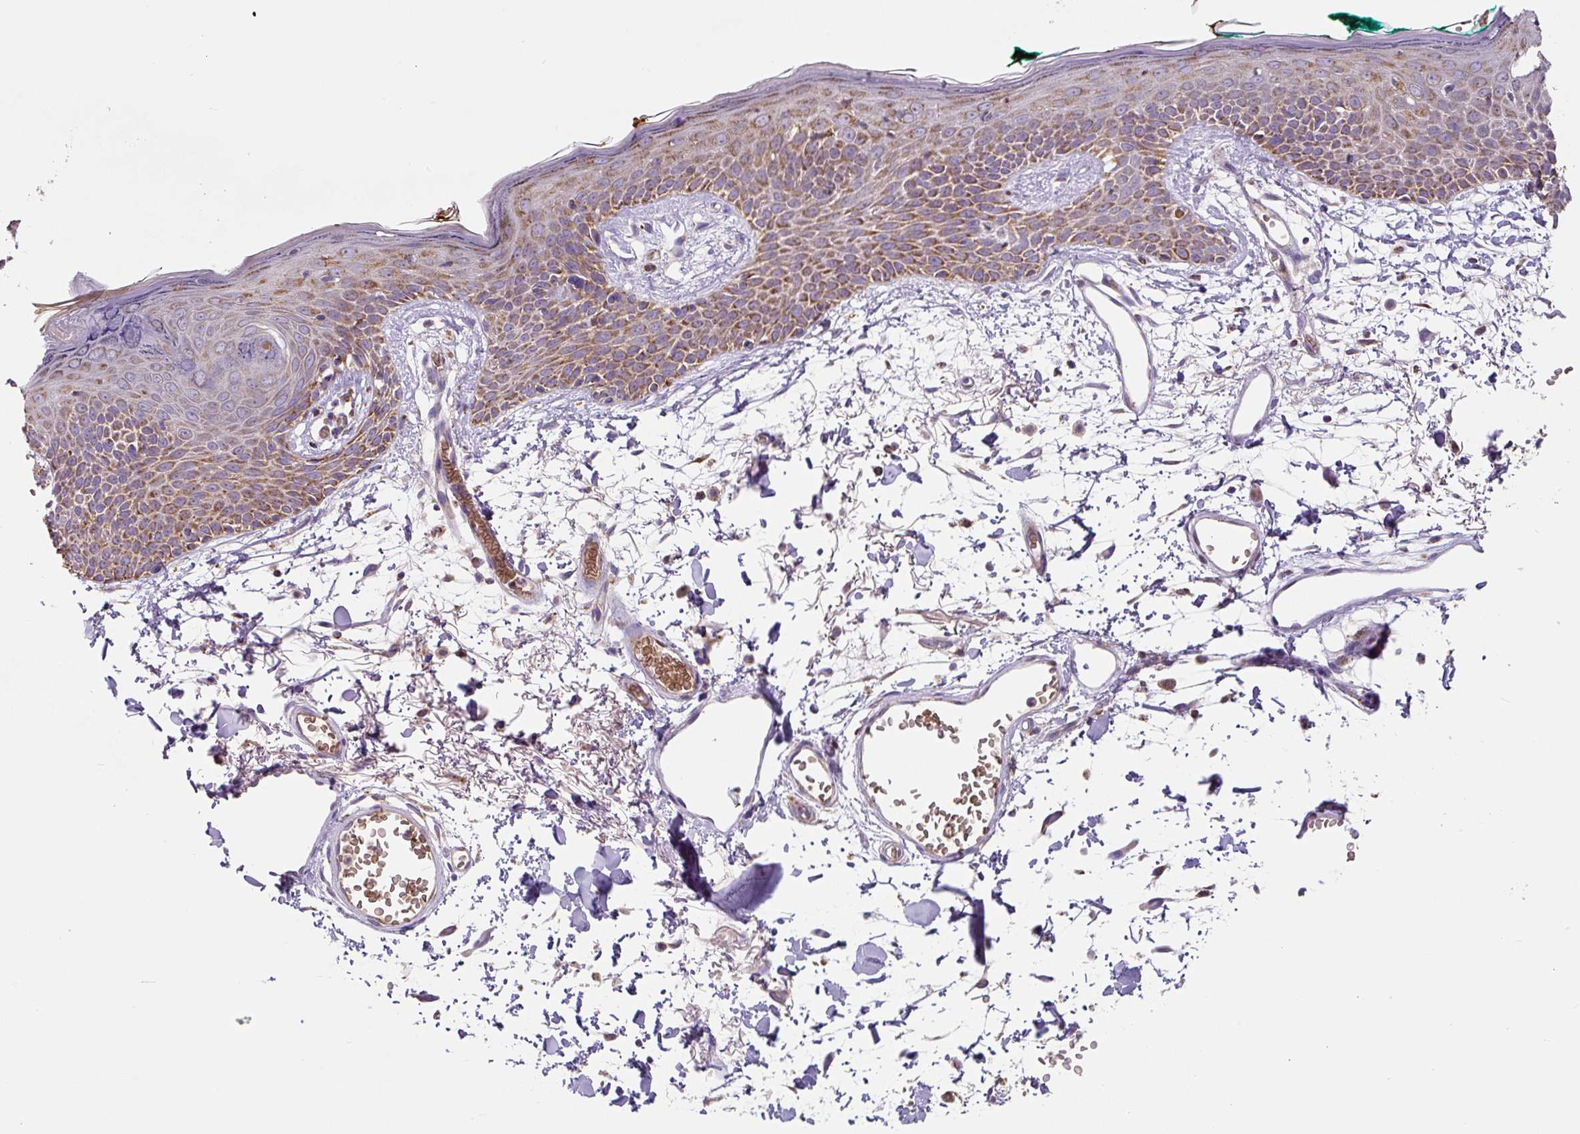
{"staining": {"intensity": "moderate", "quantity": ">75%", "location": "cytoplasmic/membranous"}, "tissue": "skin", "cell_type": "Fibroblasts", "image_type": "normal", "snomed": [{"axis": "morphology", "description": "Normal tissue, NOS"}, {"axis": "topography", "description": "Skin"}], "caption": "Skin stained with DAB immunohistochemistry exhibits medium levels of moderate cytoplasmic/membranous positivity in approximately >75% of fibroblasts.", "gene": "MT", "patient": {"sex": "male", "age": 79}}